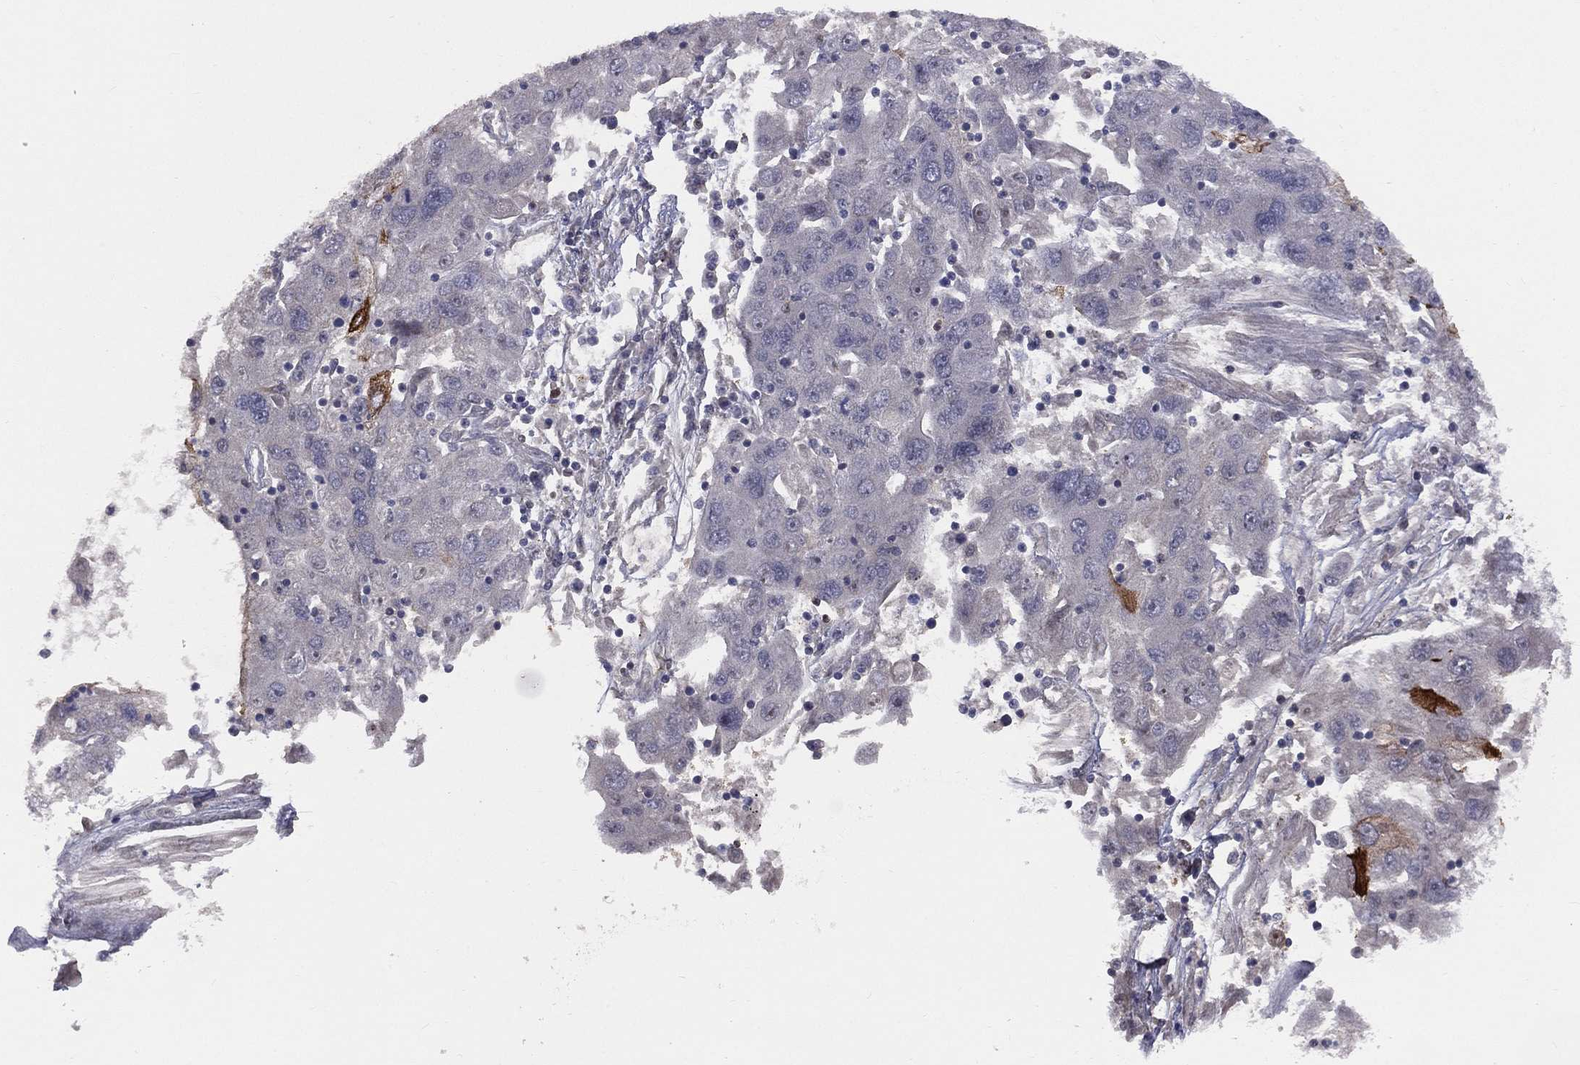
{"staining": {"intensity": "strong", "quantity": "<25%", "location": "cytoplasmic/membranous"}, "tissue": "stomach cancer", "cell_type": "Tumor cells", "image_type": "cancer", "snomed": [{"axis": "morphology", "description": "Adenocarcinoma, NOS"}, {"axis": "topography", "description": "Stomach"}], "caption": "Immunohistochemical staining of human stomach adenocarcinoma shows medium levels of strong cytoplasmic/membranous protein expression in approximately <25% of tumor cells.", "gene": "DMKN", "patient": {"sex": "male", "age": 56}}